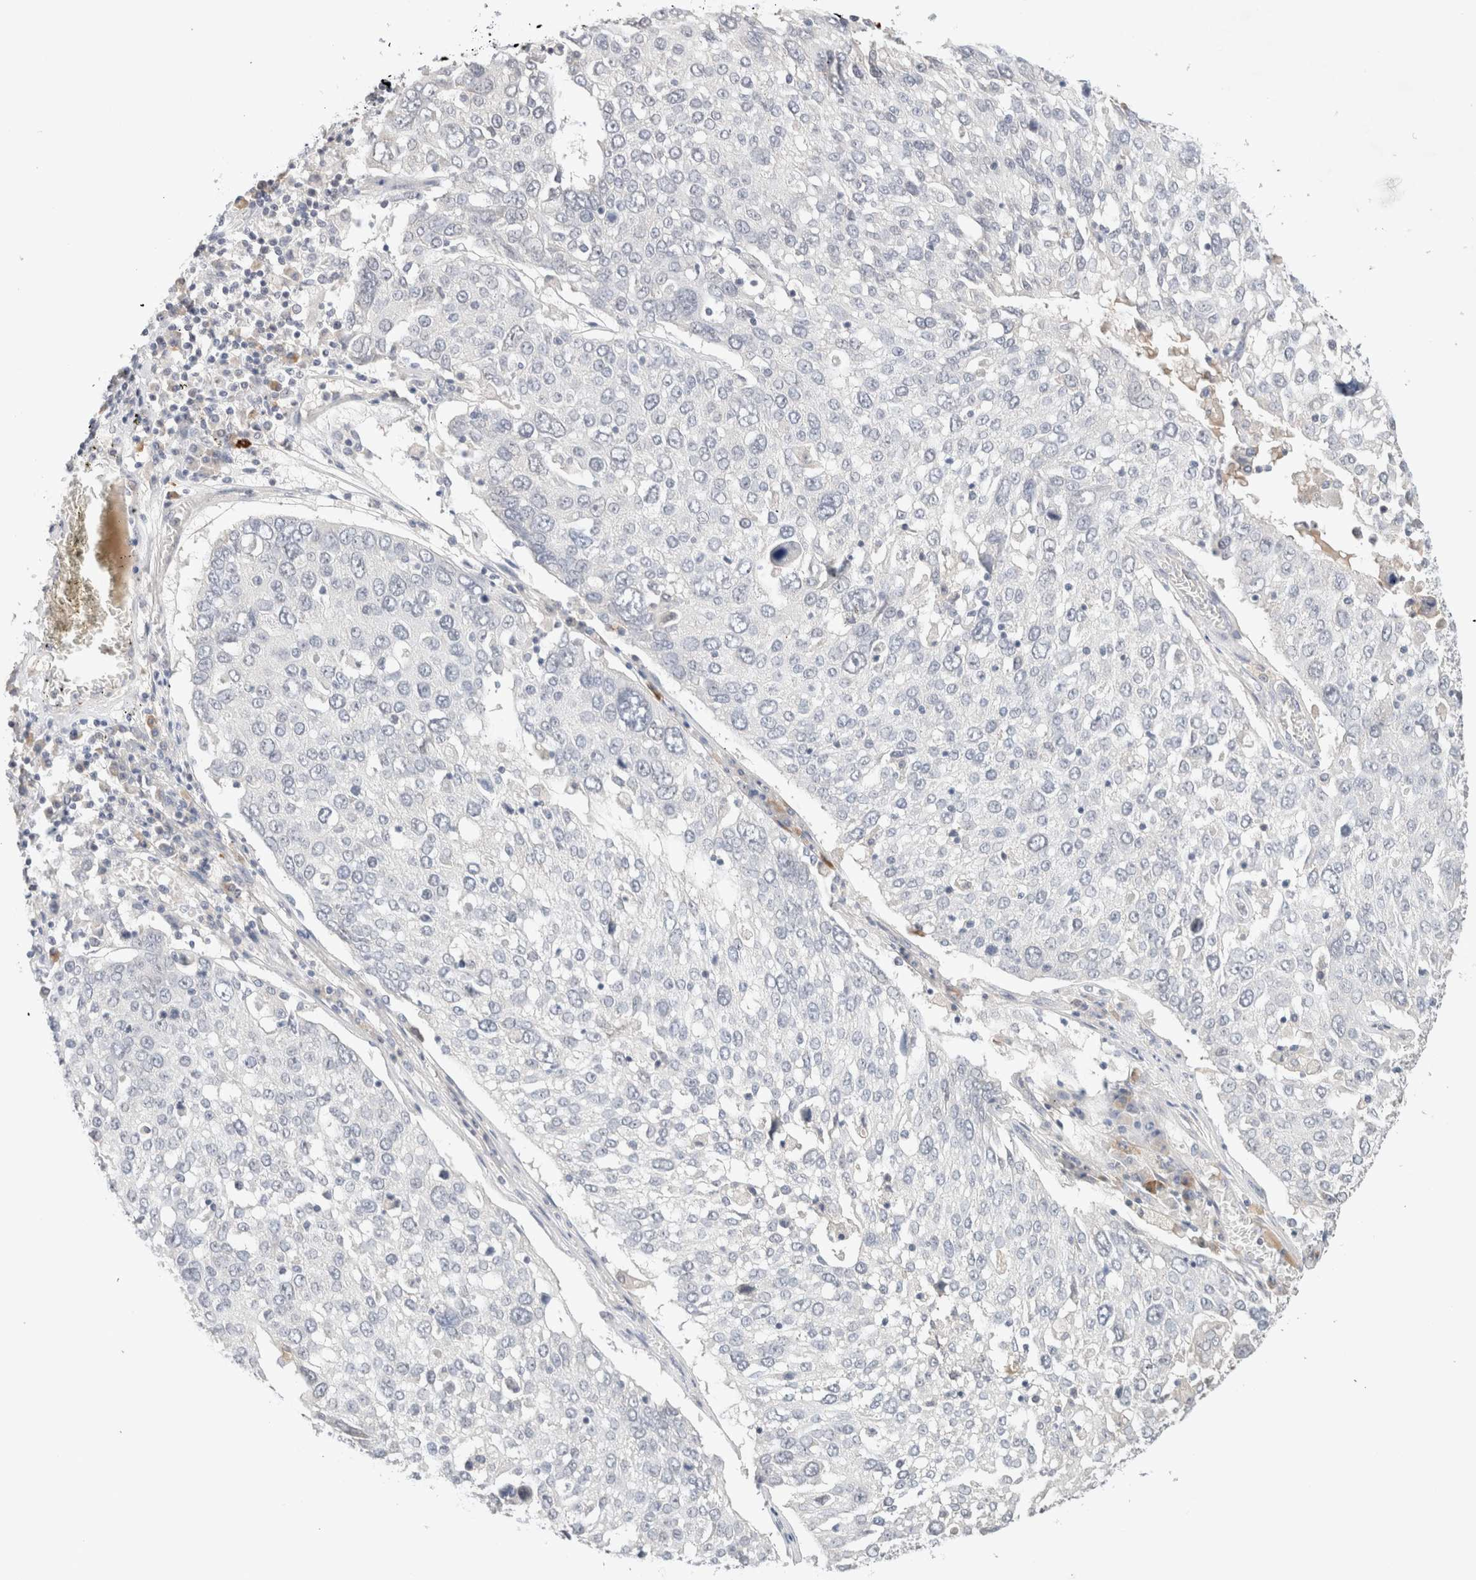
{"staining": {"intensity": "negative", "quantity": "none", "location": "none"}, "tissue": "lung cancer", "cell_type": "Tumor cells", "image_type": "cancer", "snomed": [{"axis": "morphology", "description": "Squamous cell carcinoma, NOS"}, {"axis": "topography", "description": "Lung"}], "caption": "This micrograph is of lung squamous cell carcinoma stained with immunohistochemistry to label a protein in brown with the nuclei are counter-stained blue. There is no expression in tumor cells.", "gene": "SPRTN", "patient": {"sex": "male", "age": 65}}